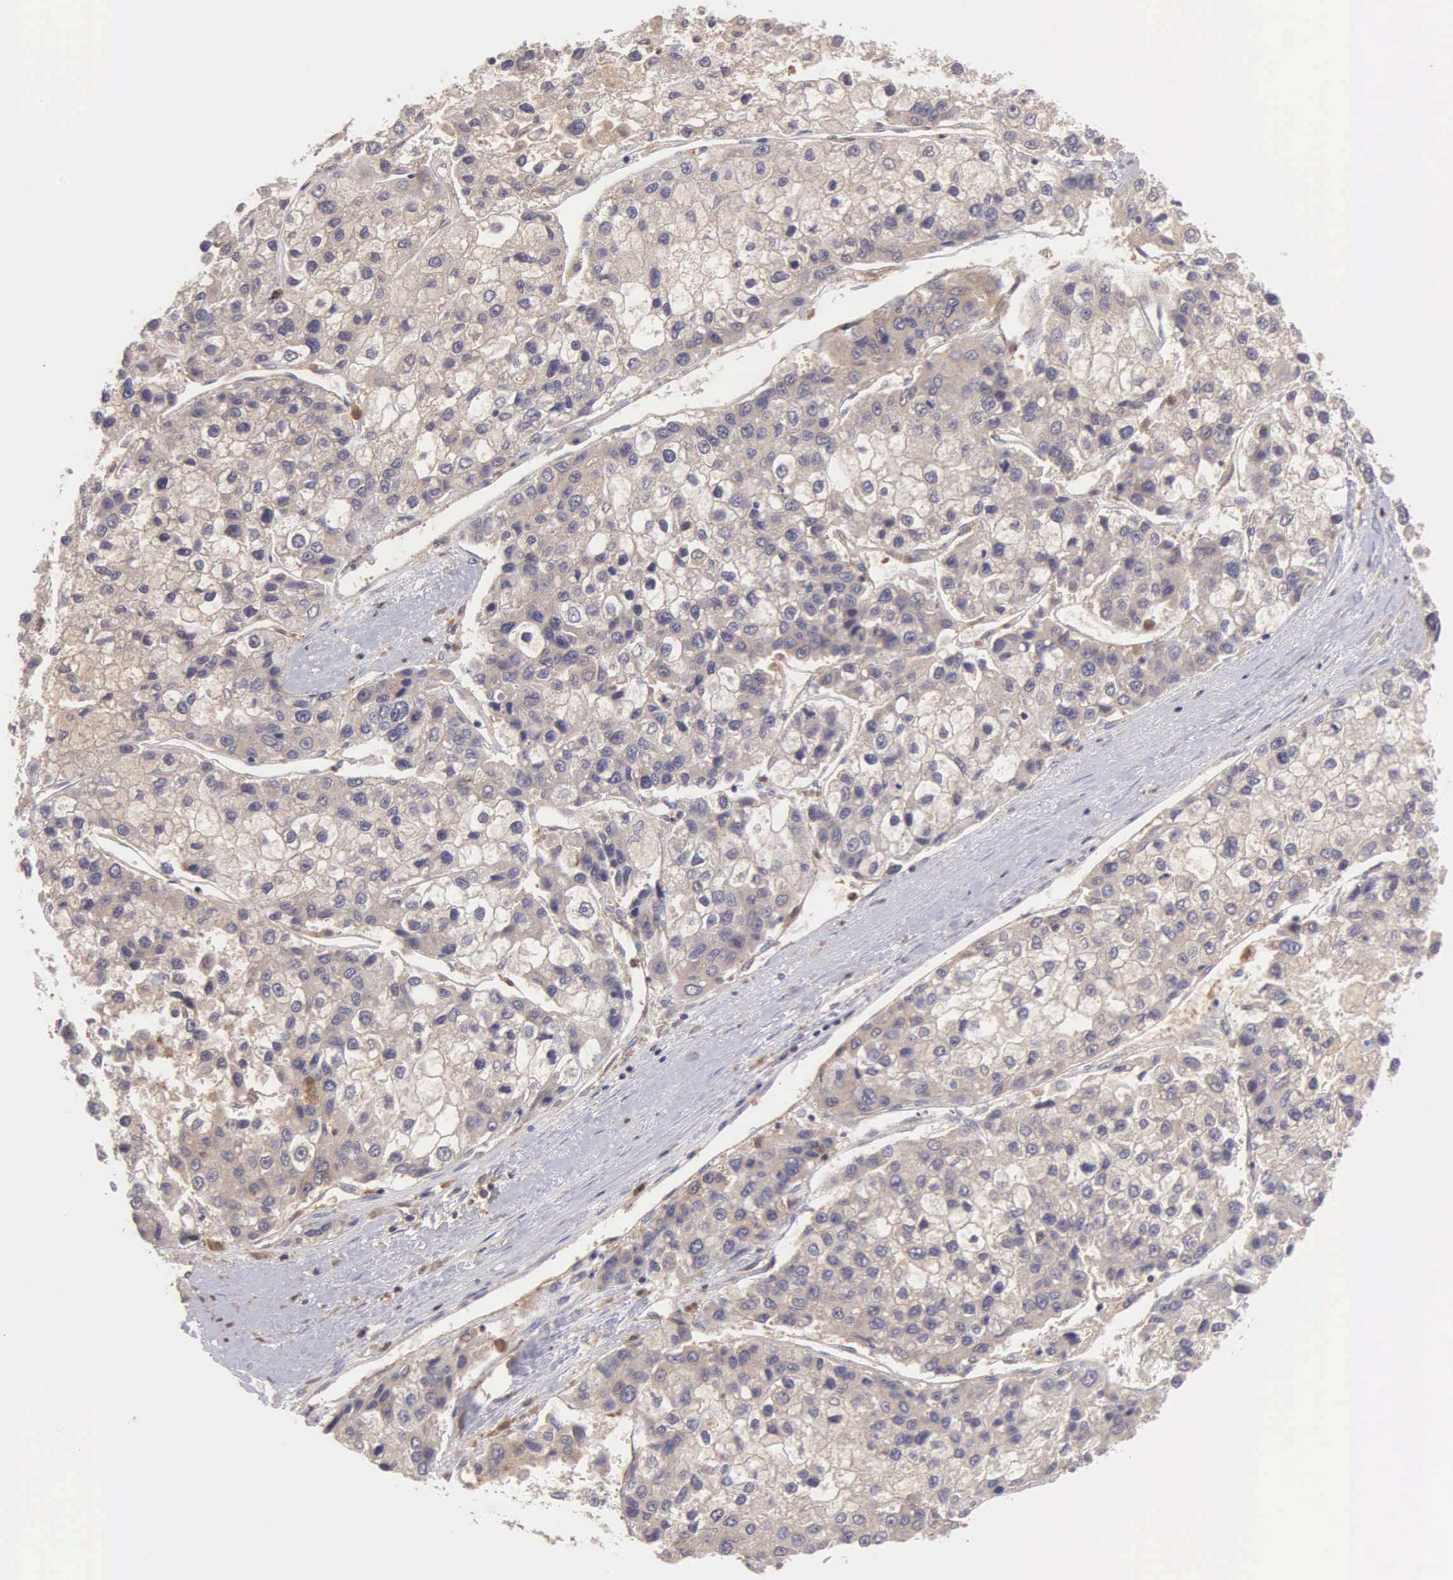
{"staining": {"intensity": "weak", "quantity": ">75%", "location": "cytoplasmic/membranous"}, "tissue": "liver cancer", "cell_type": "Tumor cells", "image_type": "cancer", "snomed": [{"axis": "morphology", "description": "Carcinoma, Hepatocellular, NOS"}, {"axis": "topography", "description": "Liver"}], "caption": "Hepatocellular carcinoma (liver) stained for a protein (brown) displays weak cytoplasmic/membranous positive staining in approximately >75% of tumor cells.", "gene": "BID", "patient": {"sex": "female", "age": 66}}